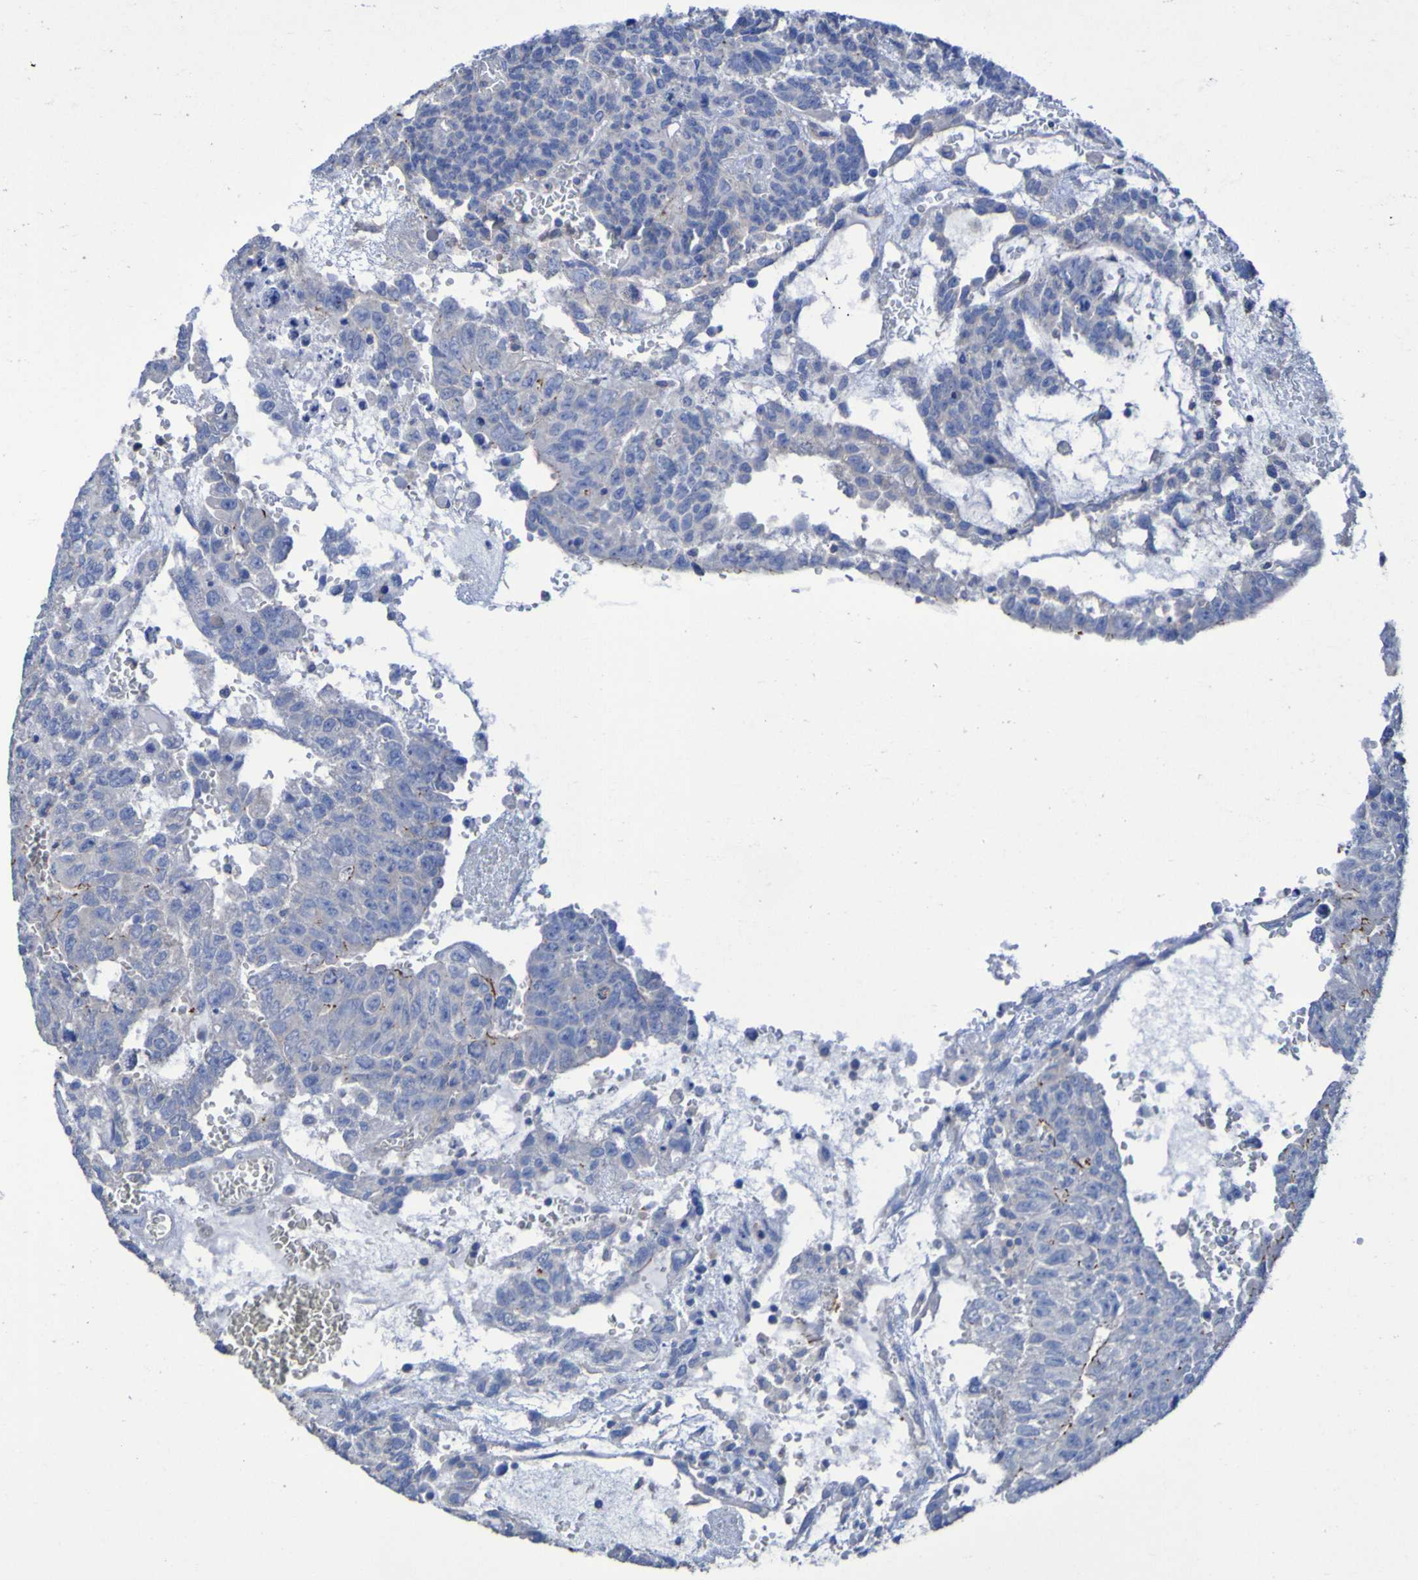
{"staining": {"intensity": "negative", "quantity": "none", "location": "none"}, "tissue": "testis cancer", "cell_type": "Tumor cells", "image_type": "cancer", "snomed": [{"axis": "morphology", "description": "Seminoma, NOS"}, {"axis": "morphology", "description": "Carcinoma, Embryonal, NOS"}, {"axis": "topography", "description": "Testis"}], "caption": "A photomicrograph of human testis seminoma is negative for staining in tumor cells.", "gene": "RNF182", "patient": {"sex": "male", "age": 52}}